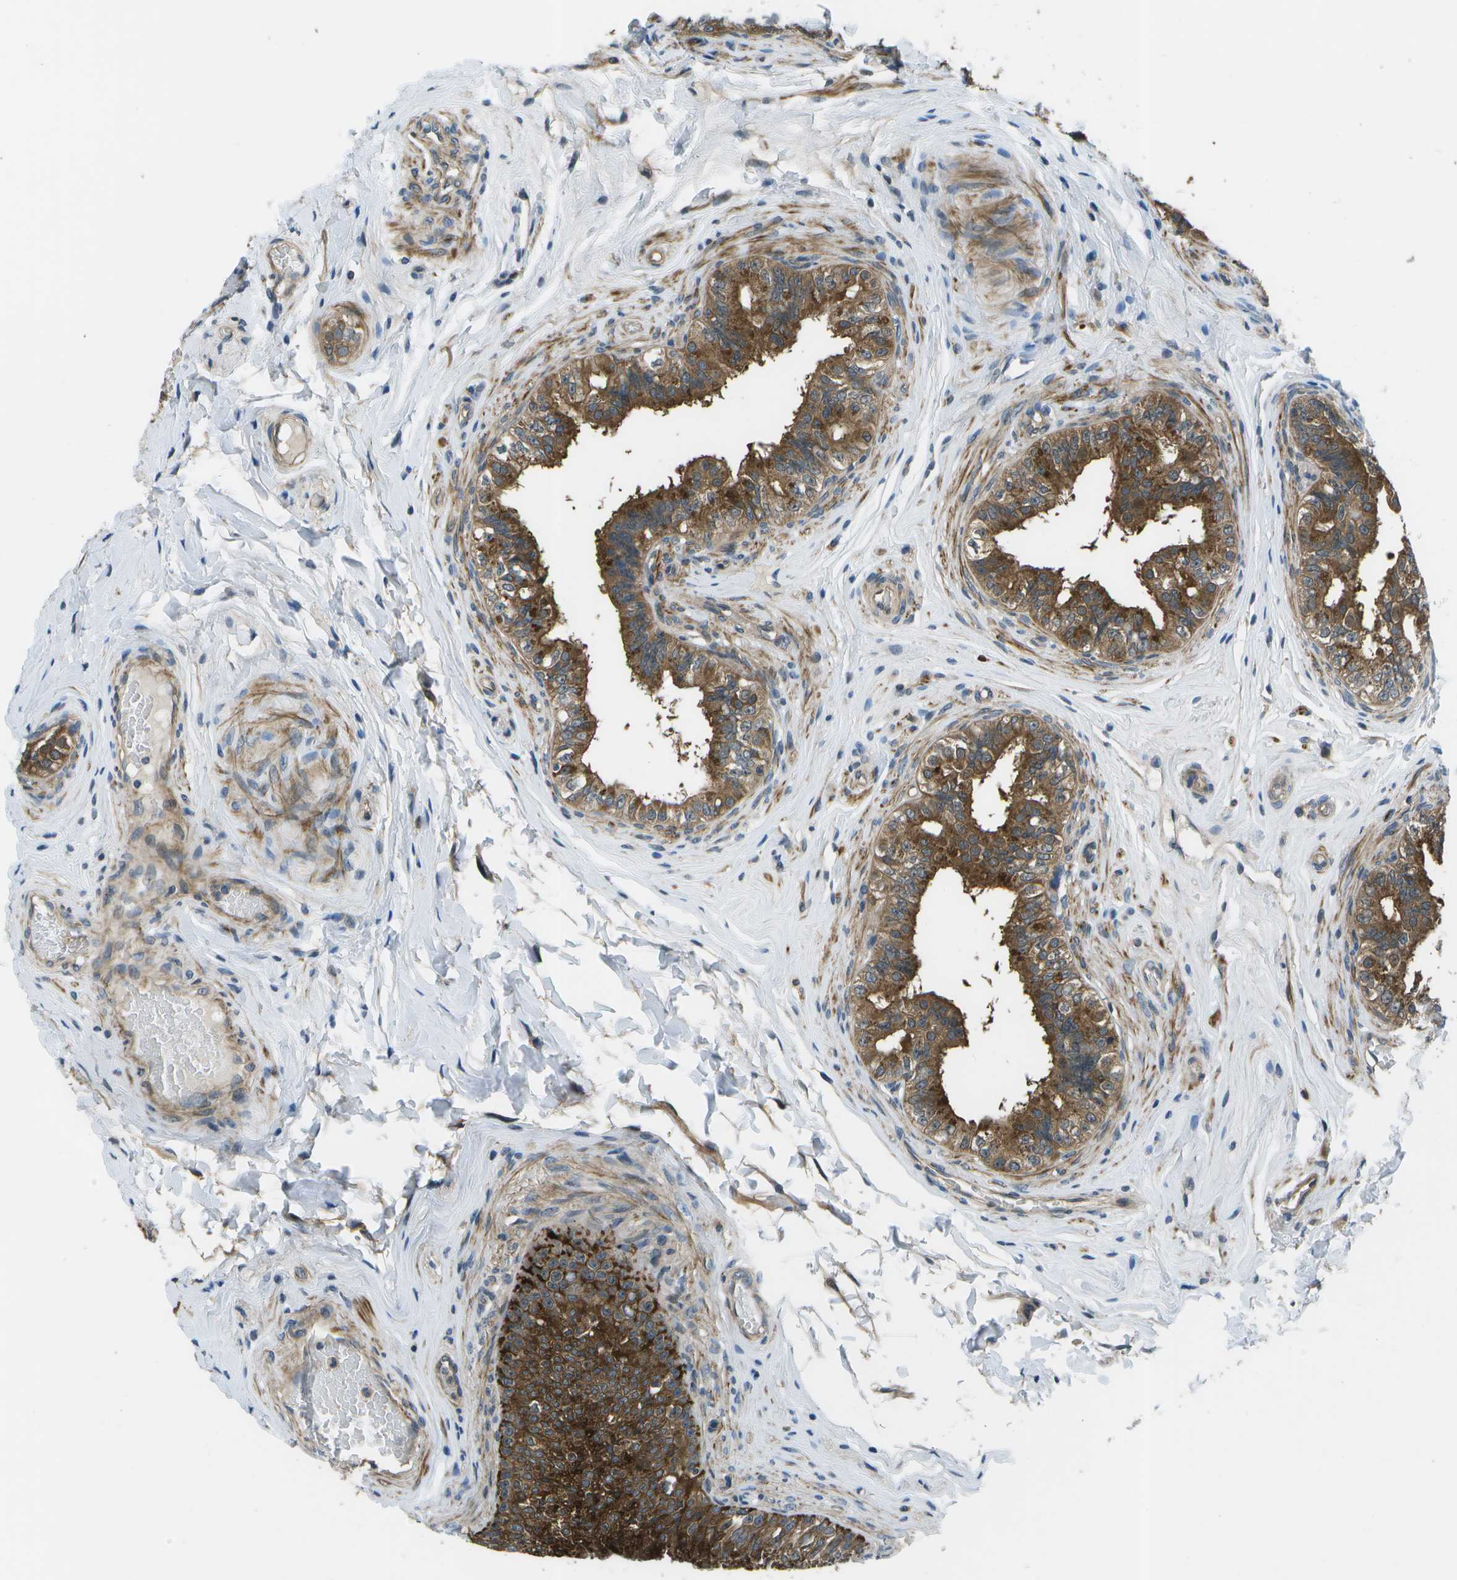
{"staining": {"intensity": "strong", "quantity": ">75%", "location": "cytoplasmic/membranous"}, "tissue": "epididymis", "cell_type": "Glandular cells", "image_type": "normal", "snomed": [{"axis": "morphology", "description": "Normal tissue, NOS"}, {"axis": "topography", "description": "Testis"}, {"axis": "topography", "description": "Epididymis"}], "caption": "Protein expression by immunohistochemistry (IHC) displays strong cytoplasmic/membranous staining in approximately >75% of glandular cells in benign epididymis. The protein is shown in brown color, while the nuclei are stained blue.", "gene": "ENPP5", "patient": {"sex": "male", "age": 36}}